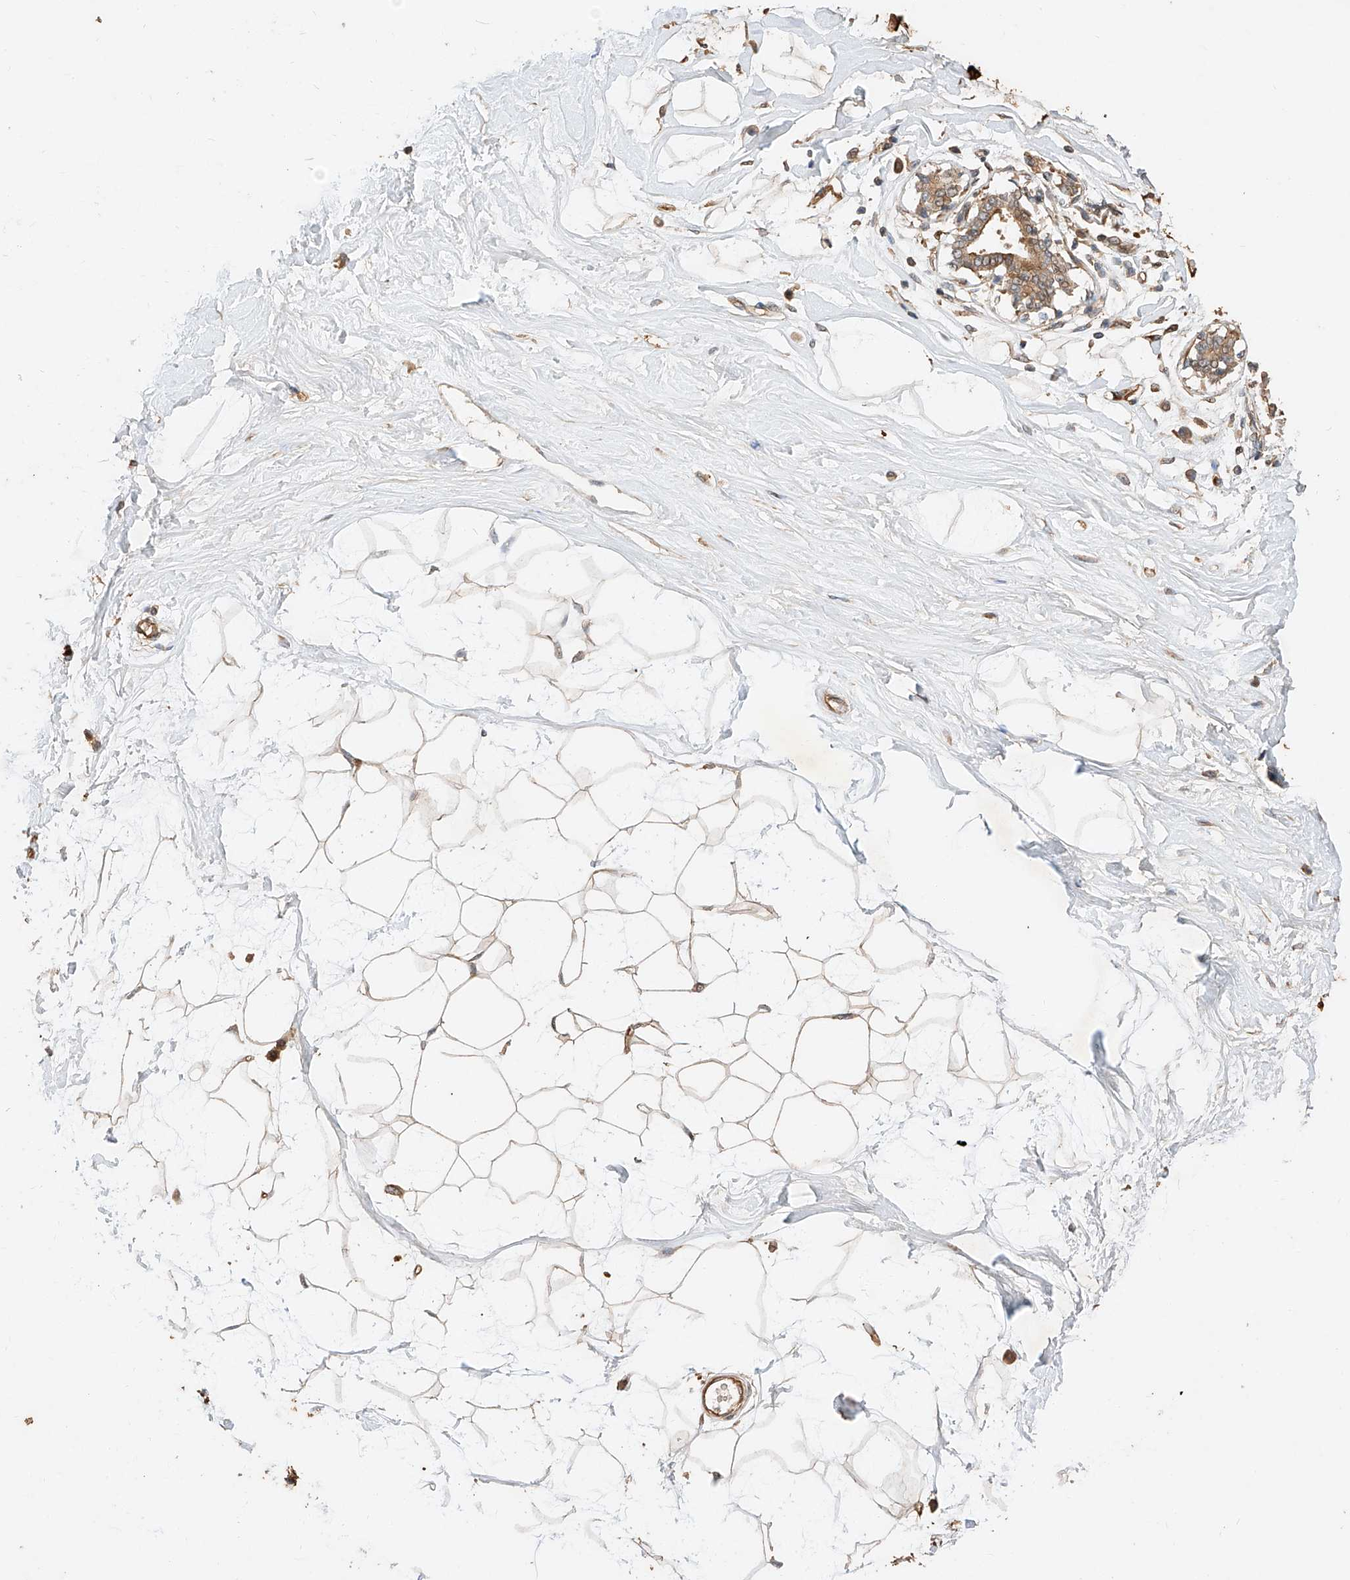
{"staining": {"intensity": "moderate", "quantity": "25%-75%", "location": "cytoplasmic/membranous"}, "tissue": "breast", "cell_type": "Adipocytes", "image_type": "normal", "snomed": [{"axis": "morphology", "description": "Normal tissue, NOS"}, {"axis": "topography", "description": "Breast"}], "caption": "Breast stained with DAB immunohistochemistry (IHC) shows medium levels of moderate cytoplasmic/membranous positivity in approximately 25%-75% of adipocytes.", "gene": "GHDC", "patient": {"sex": "female", "age": 45}}